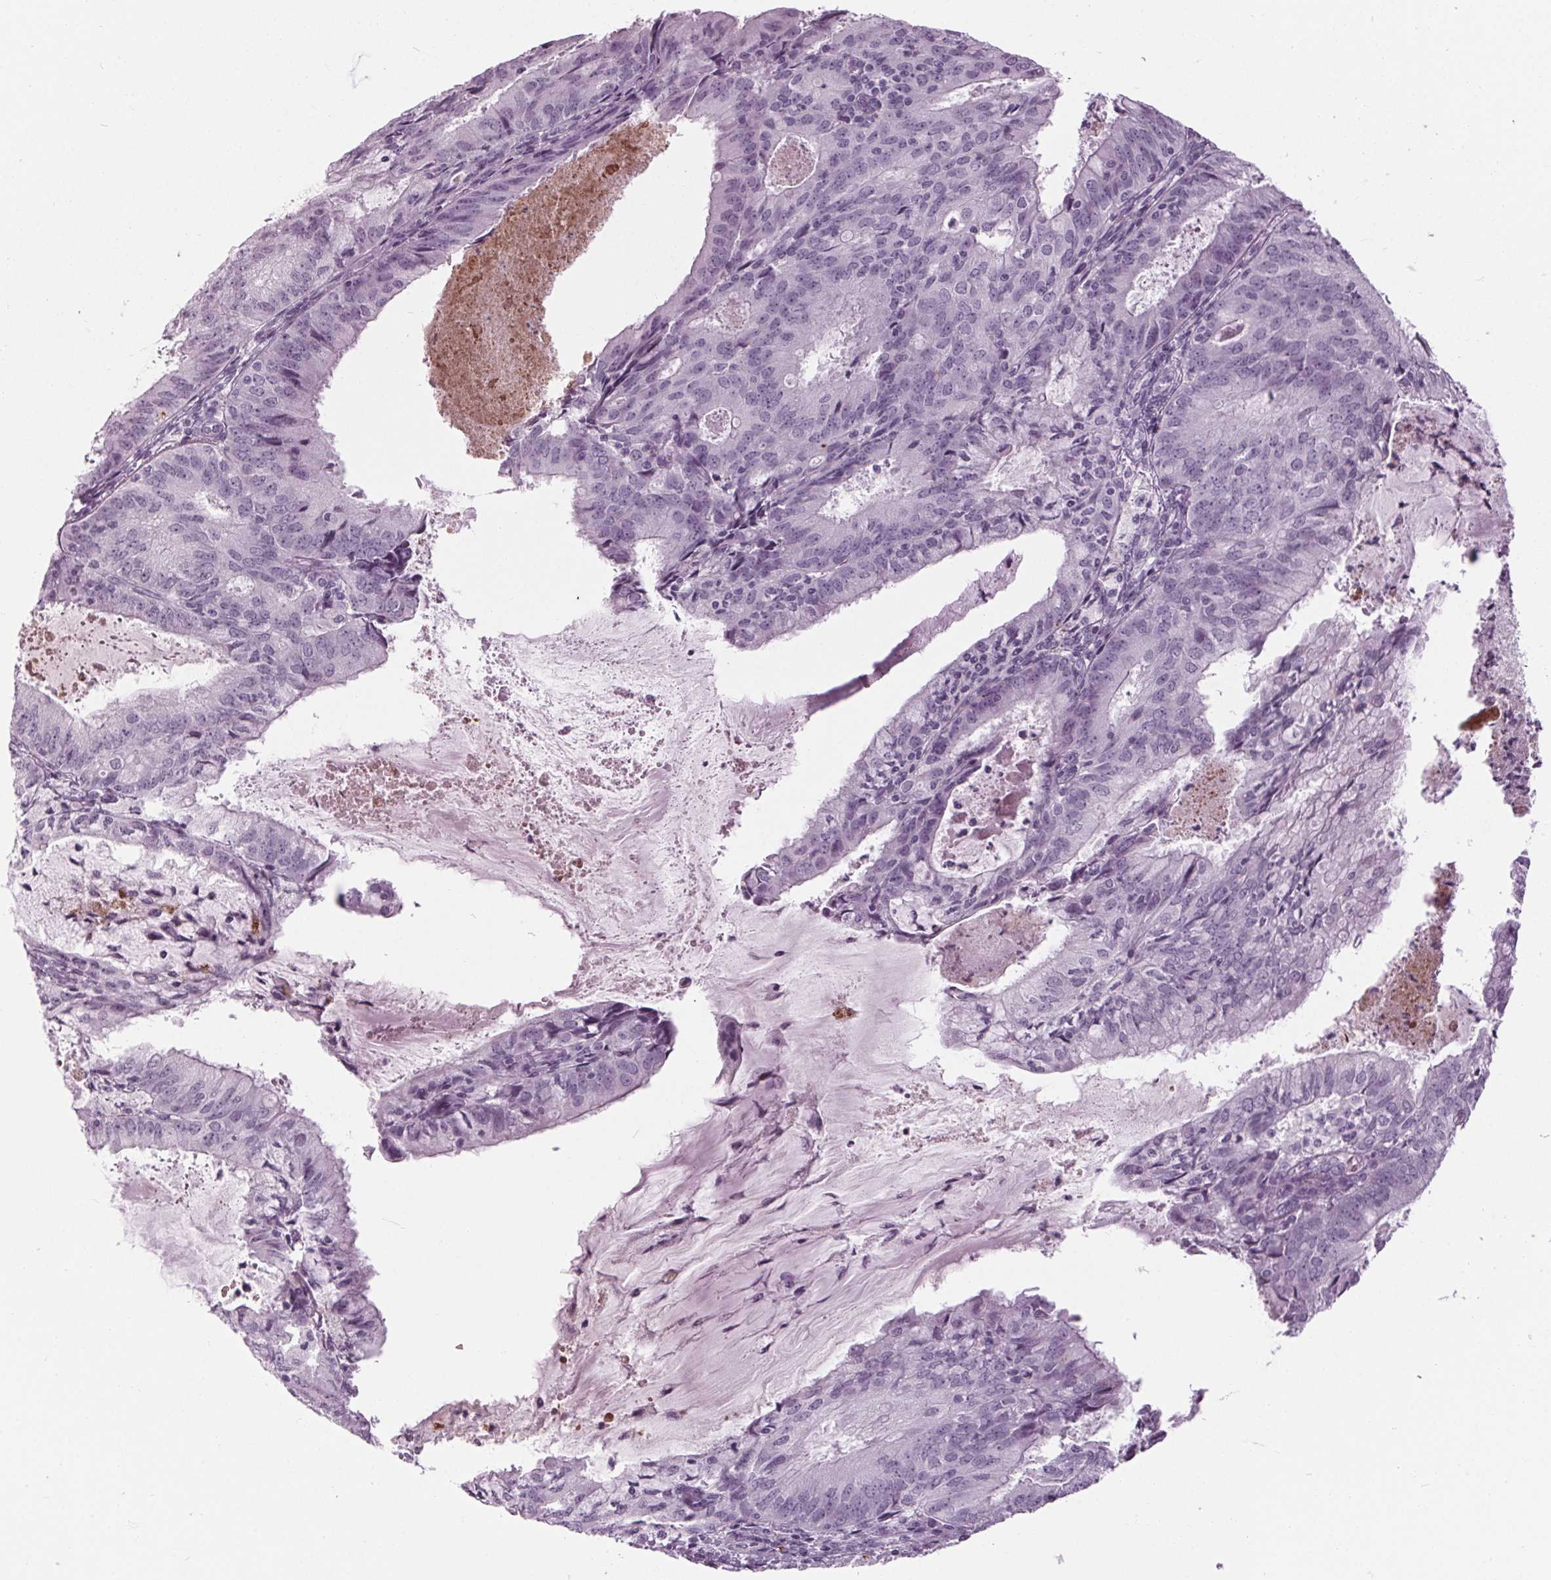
{"staining": {"intensity": "negative", "quantity": "none", "location": "none"}, "tissue": "endometrial cancer", "cell_type": "Tumor cells", "image_type": "cancer", "snomed": [{"axis": "morphology", "description": "Adenocarcinoma, NOS"}, {"axis": "topography", "description": "Endometrium"}], "caption": "DAB immunohistochemical staining of human adenocarcinoma (endometrial) displays no significant staining in tumor cells.", "gene": "CYP3A43", "patient": {"sex": "female", "age": 57}}